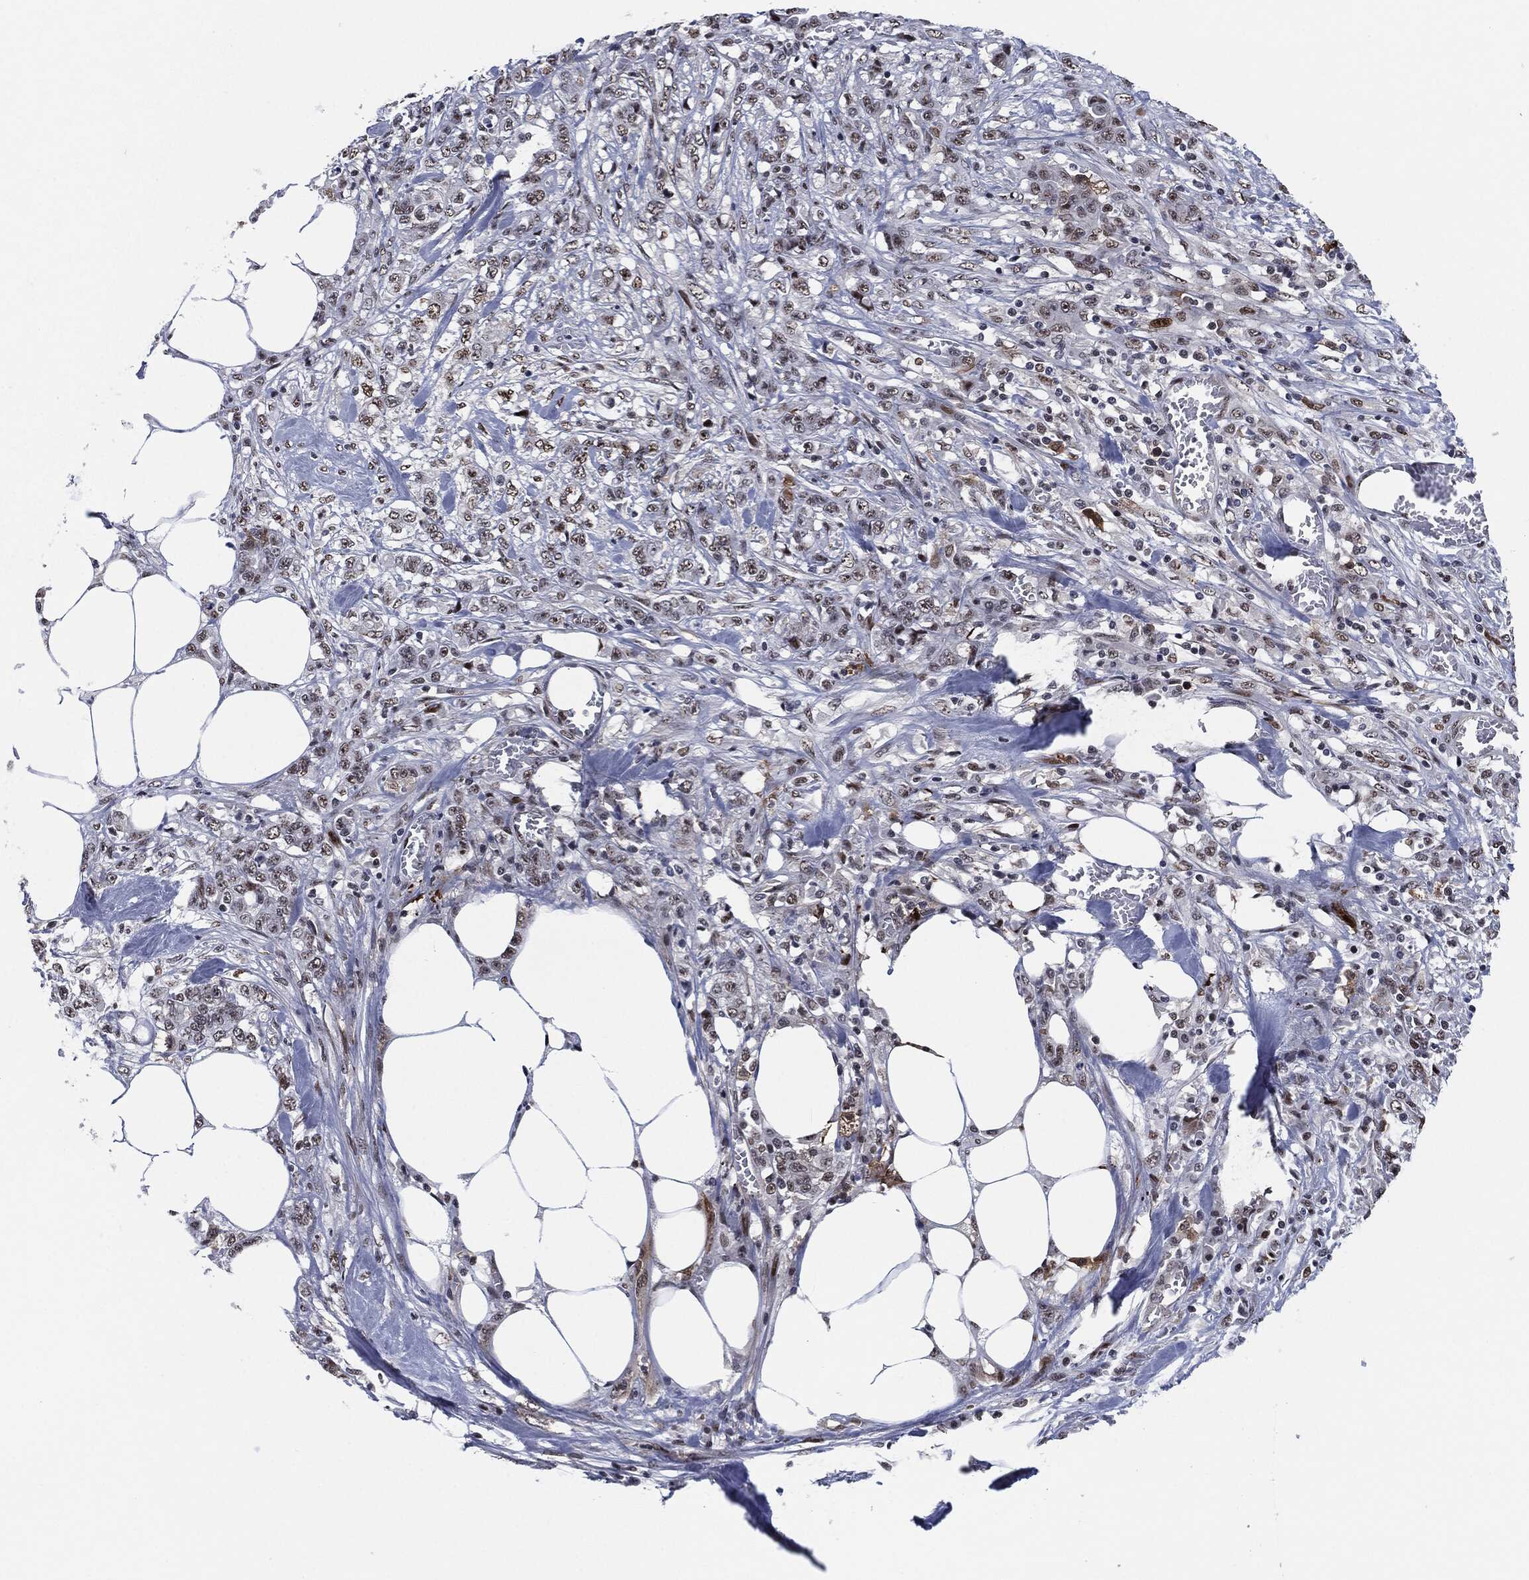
{"staining": {"intensity": "negative", "quantity": "none", "location": "none"}, "tissue": "colorectal cancer", "cell_type": "Tumor cells", "image_type": "cancer", "snomed": [{"axis": "morphology", "description": "Adenocarcinoma, NOS"}, {"axis": "topography", "description": "Colon"}], "caption": "IHC of adenocarcinoma (colorectal) reveals no staining in tumor cells.", "gene": "AKT2", "patient": {"sex": "female", "age": 48}}